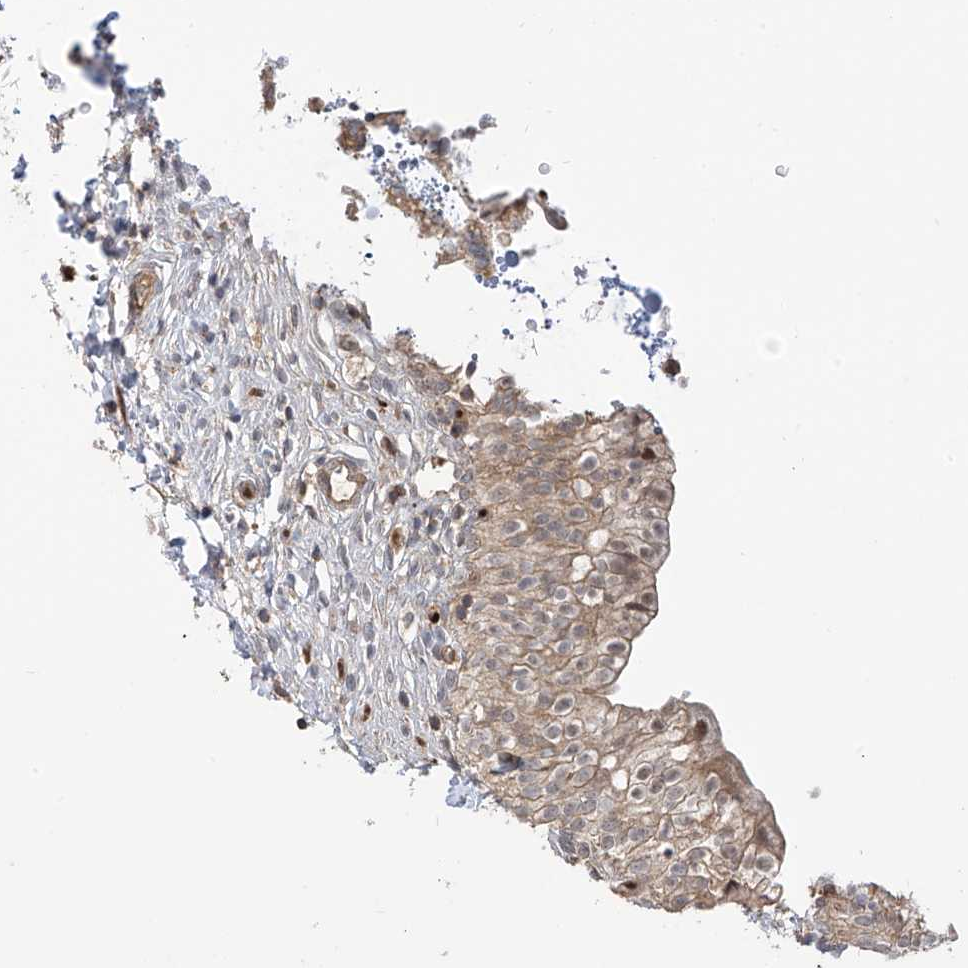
{"staining": {"intensity": "moderate", "quantity": ">75%", "location": "cytoplasmic/membranous,nuclear"}, "tissue": "urinary bladder", "cell_type": "Urothelial cells", "image_type": "normal", "snomed": [{"axis": "morphology", "description": "Normal tissue, NOS"}, {"axis": "topography", "description": "Urinary bladder"}], "caption": "Urinary bladder stained with a brown dye shows moderate cytoplasmic/membranous,nuclear positive expression in approximately >75% of urothelial cells.", "gene": "ATAD2B", "patient": {"sex": "male", "age": 55}}